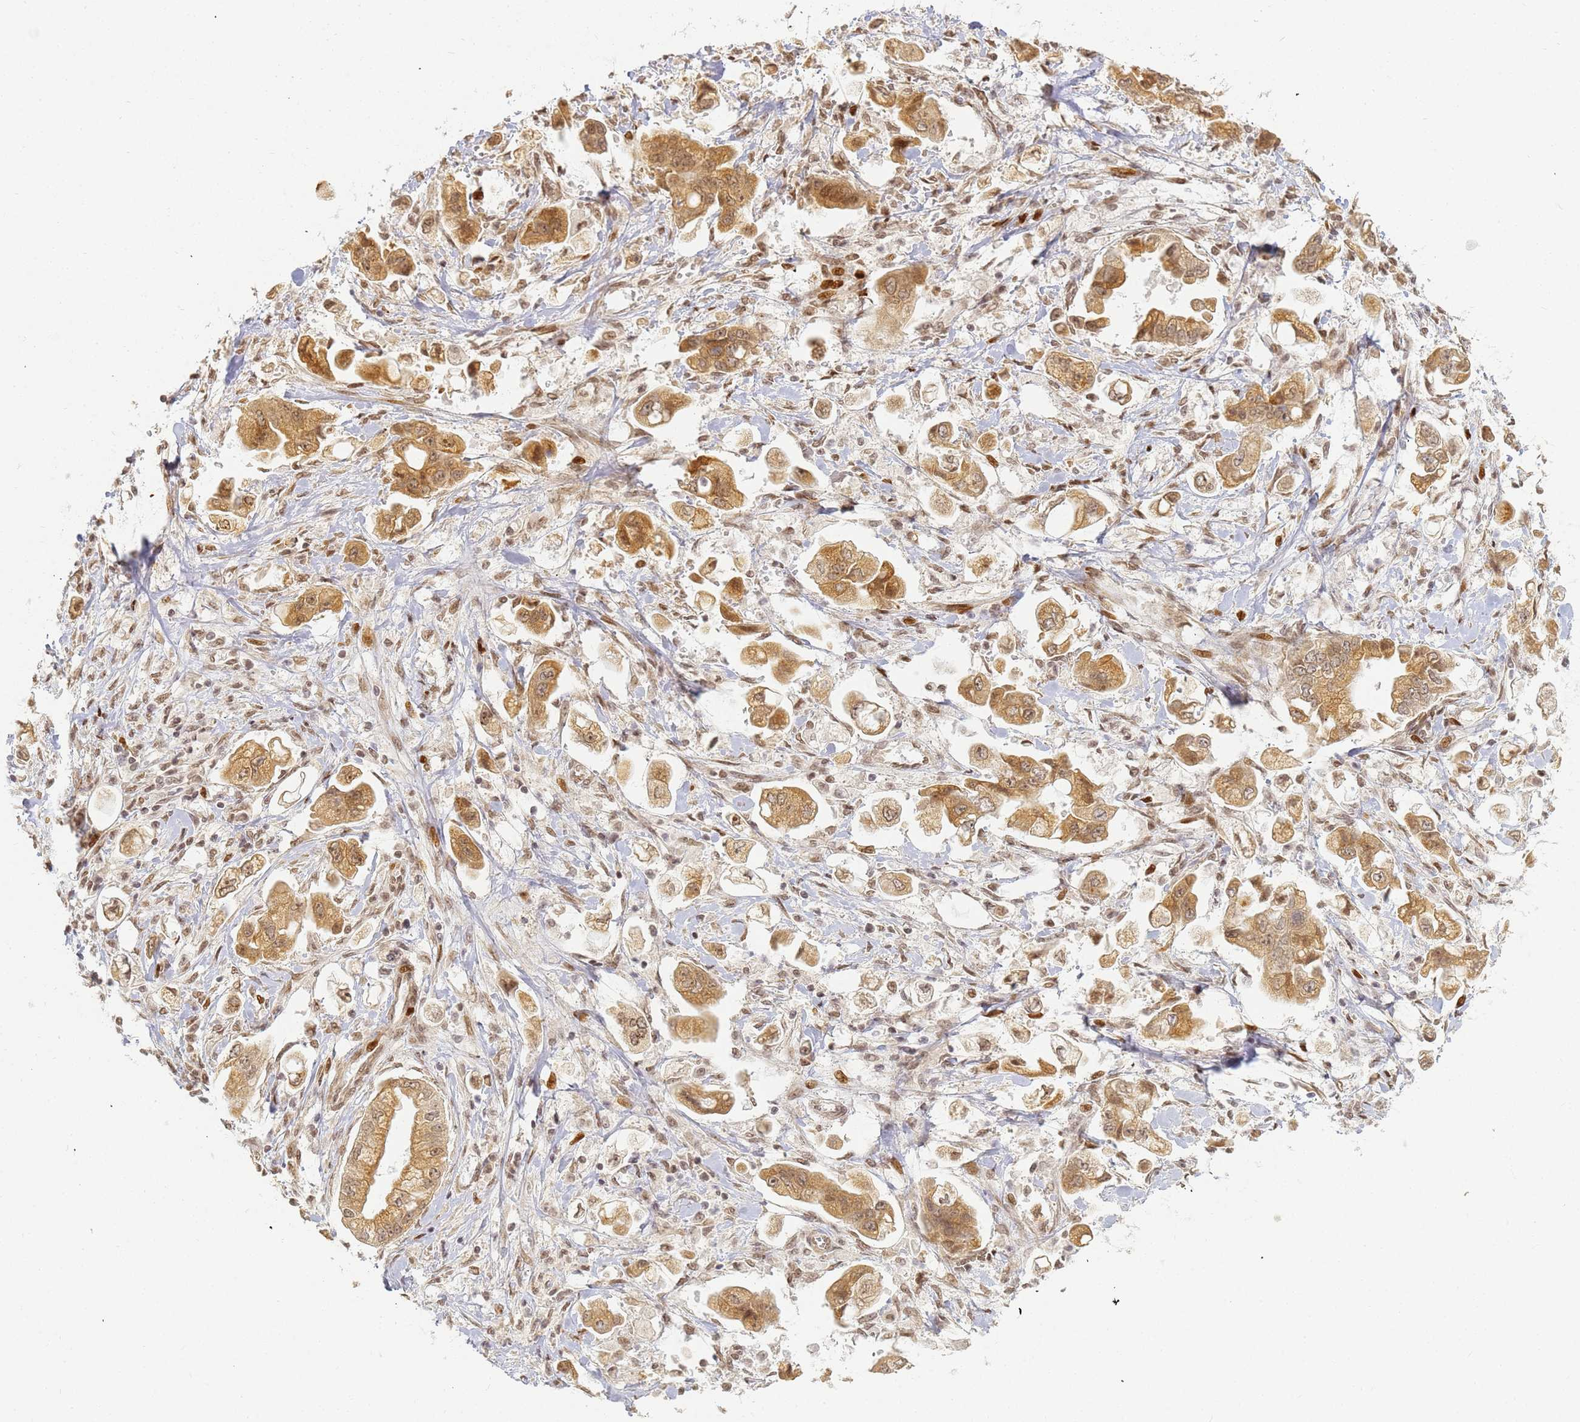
{"staining": {"intensity": "moderate", "quantity": ">75%", "location": "cytoplasmic/membranous,nuclear"}, "tissue": "stomach cancer", "cell_type": "Tumor cells", "image_type": "cancer", "snomed": [{"axis": "morphology", "description": "Adenocarcinoma, NOS"}, {"axis": "topography", "description": "Stomach"}], "caption": "IHC histopathology image of human stomach cancer stained for a protein (brown), which reveals medium levels of moderate cytoplasmic/membranous and nuclear staining in approximately >75% of tumor cells.", "gene": "ABCA2", "patient": {"sex": "male", "age": 62}}